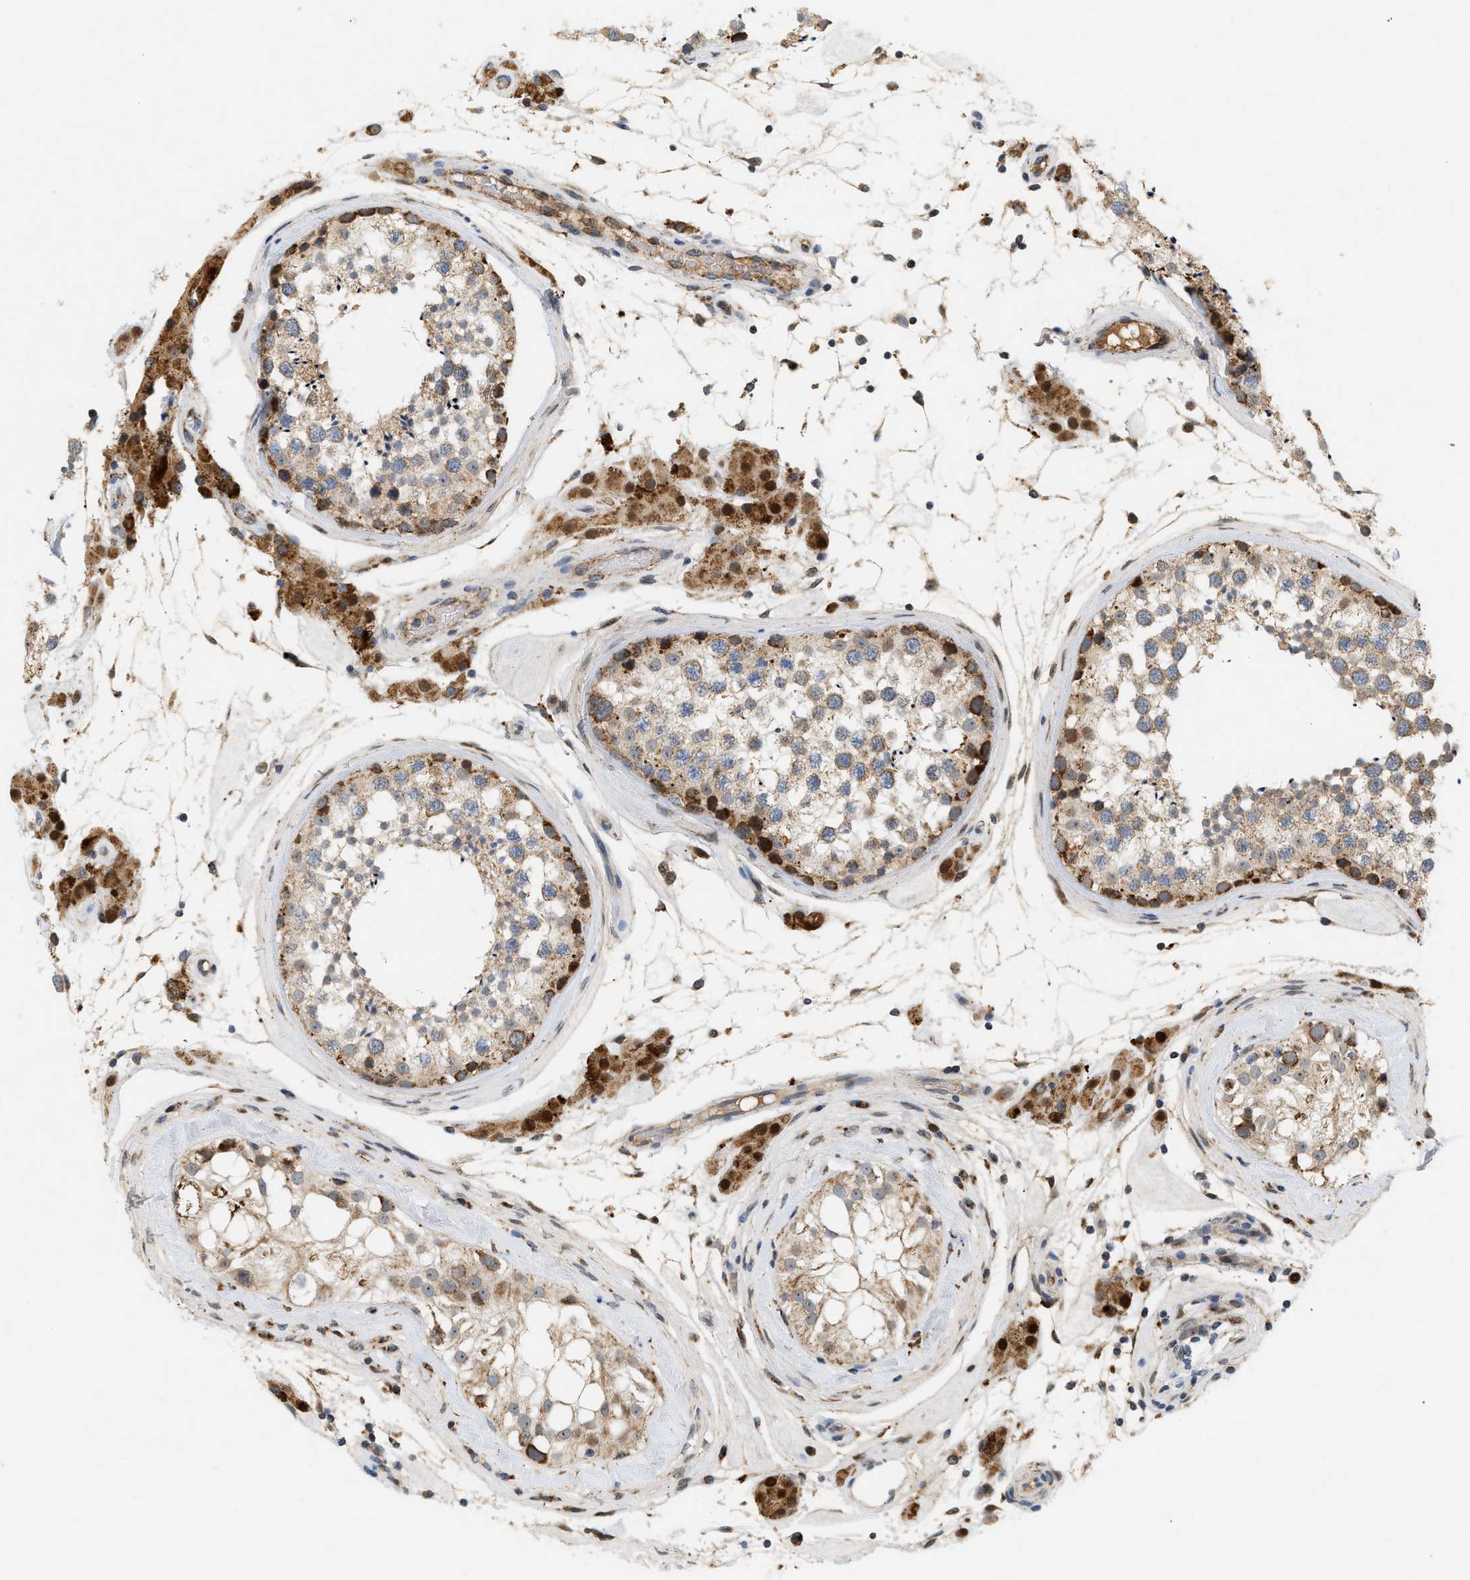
{"staining": {"intensity": "moderate", "quantity": ">75%", "location": "cytoplasmic/membranous"}, "tissue": "testis", "cell_type": "Cells in seminiferous ducts", "image_type": "normal", "snomed": [{"axis": "morphology", "description": "Normal tissue, NOS"}, {"axis": "topography", "description": "Testis"}], "caption": "Benign testis shows moderate cytoplasmic/membranous staining in approximately >75% of cells in seminiferous ducts, visualized by immunohistochemistry.", "gene": "MCU", "patient": {"sex": "male", "age": 46}}